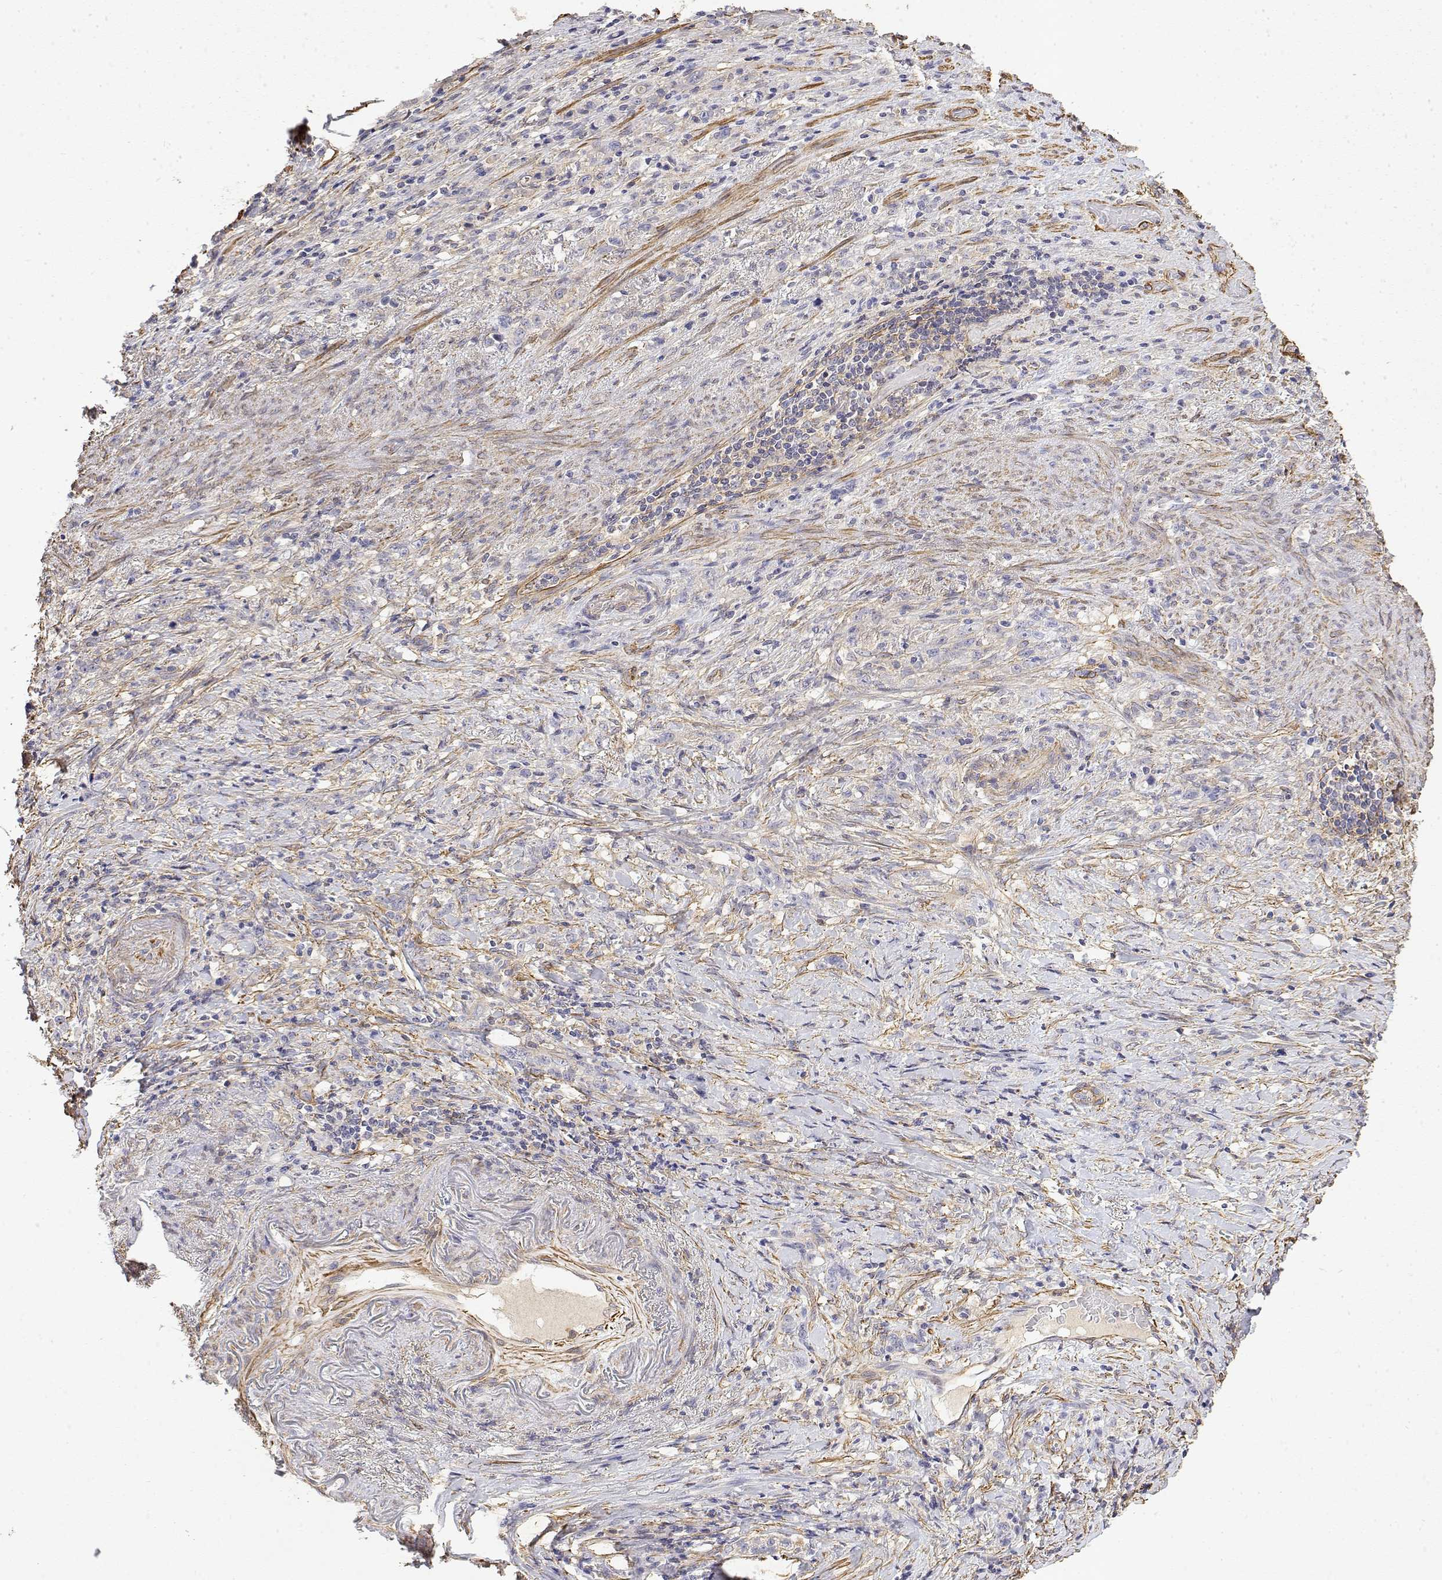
{"staining": {"intensity": "negative", "quantity": "none", "location": "none"}, "tissue": "stomach cancer", "cell_type": "Tumor cells", "image_type": "cancer", "snomed": [{"axis": "morphology", "description": "Adenocarcinoma, NOS"}, {"axis": "topography", "description": "Stomach, lower"}], "caption": "Tumor cells show no significant expression in stomach cancer (adenocarcinoma).", "gene": "SOWAHD", "patient": {"sex": "male", "age": 88}}